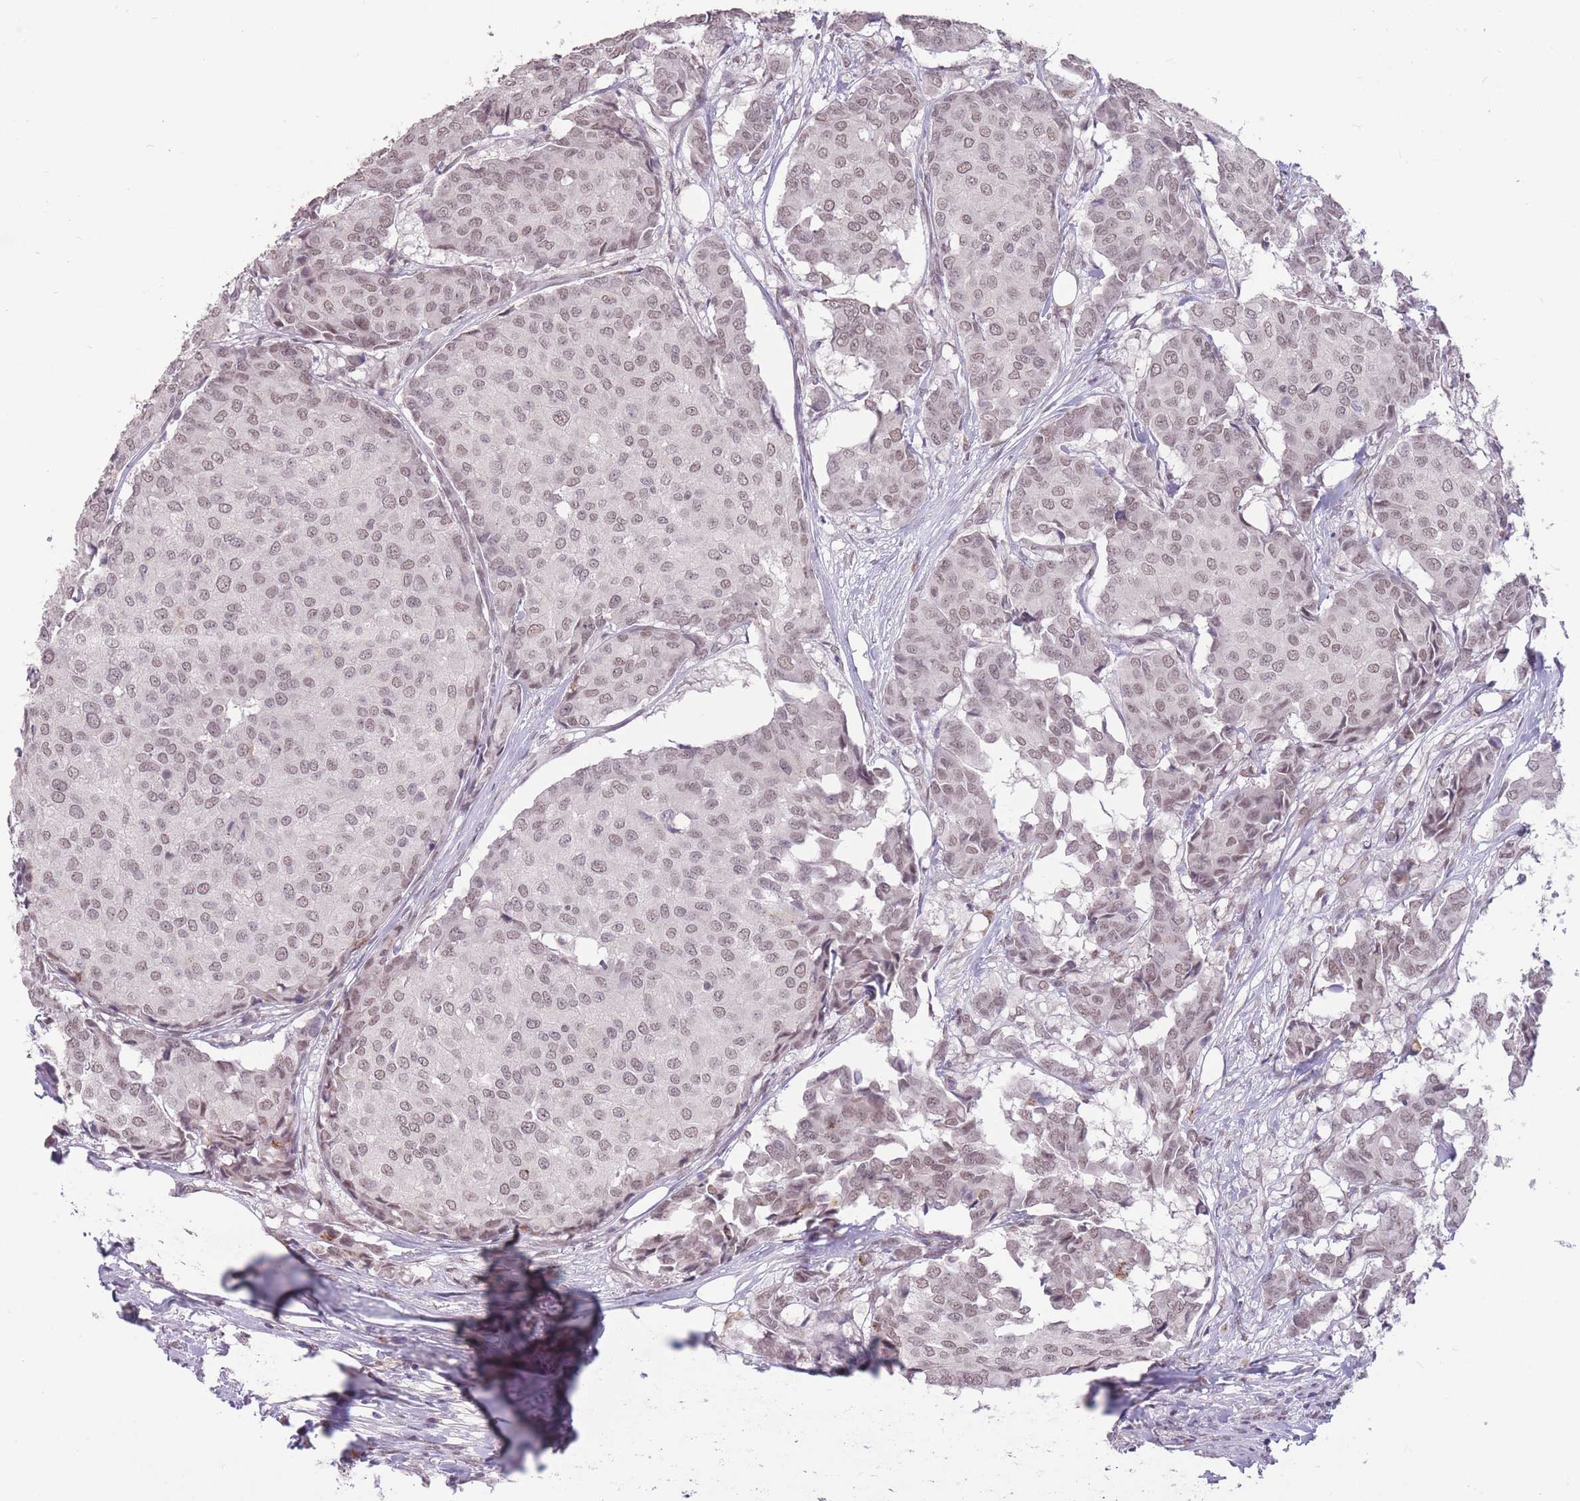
{"staining": {"intensity": "weak", "quantity": ">75%", "location": "nuclear"}, "tissue": "breast cancer", "cell_type": "Tumor cells", "image_type": "cancer", "snomed": [{"axis": "morphology", "description": "Duct carcinoma"}, {"axis": "topography", "description": "Breast"}], "caption": "Invasive ductal carcinoma (breast) stained with a brown dye demonstrates weak nuclear positive expression in approximately >75% of tumor cells.", "gene": "HNRNPUL1", "patient": {"sex": "female", "age": 75}}